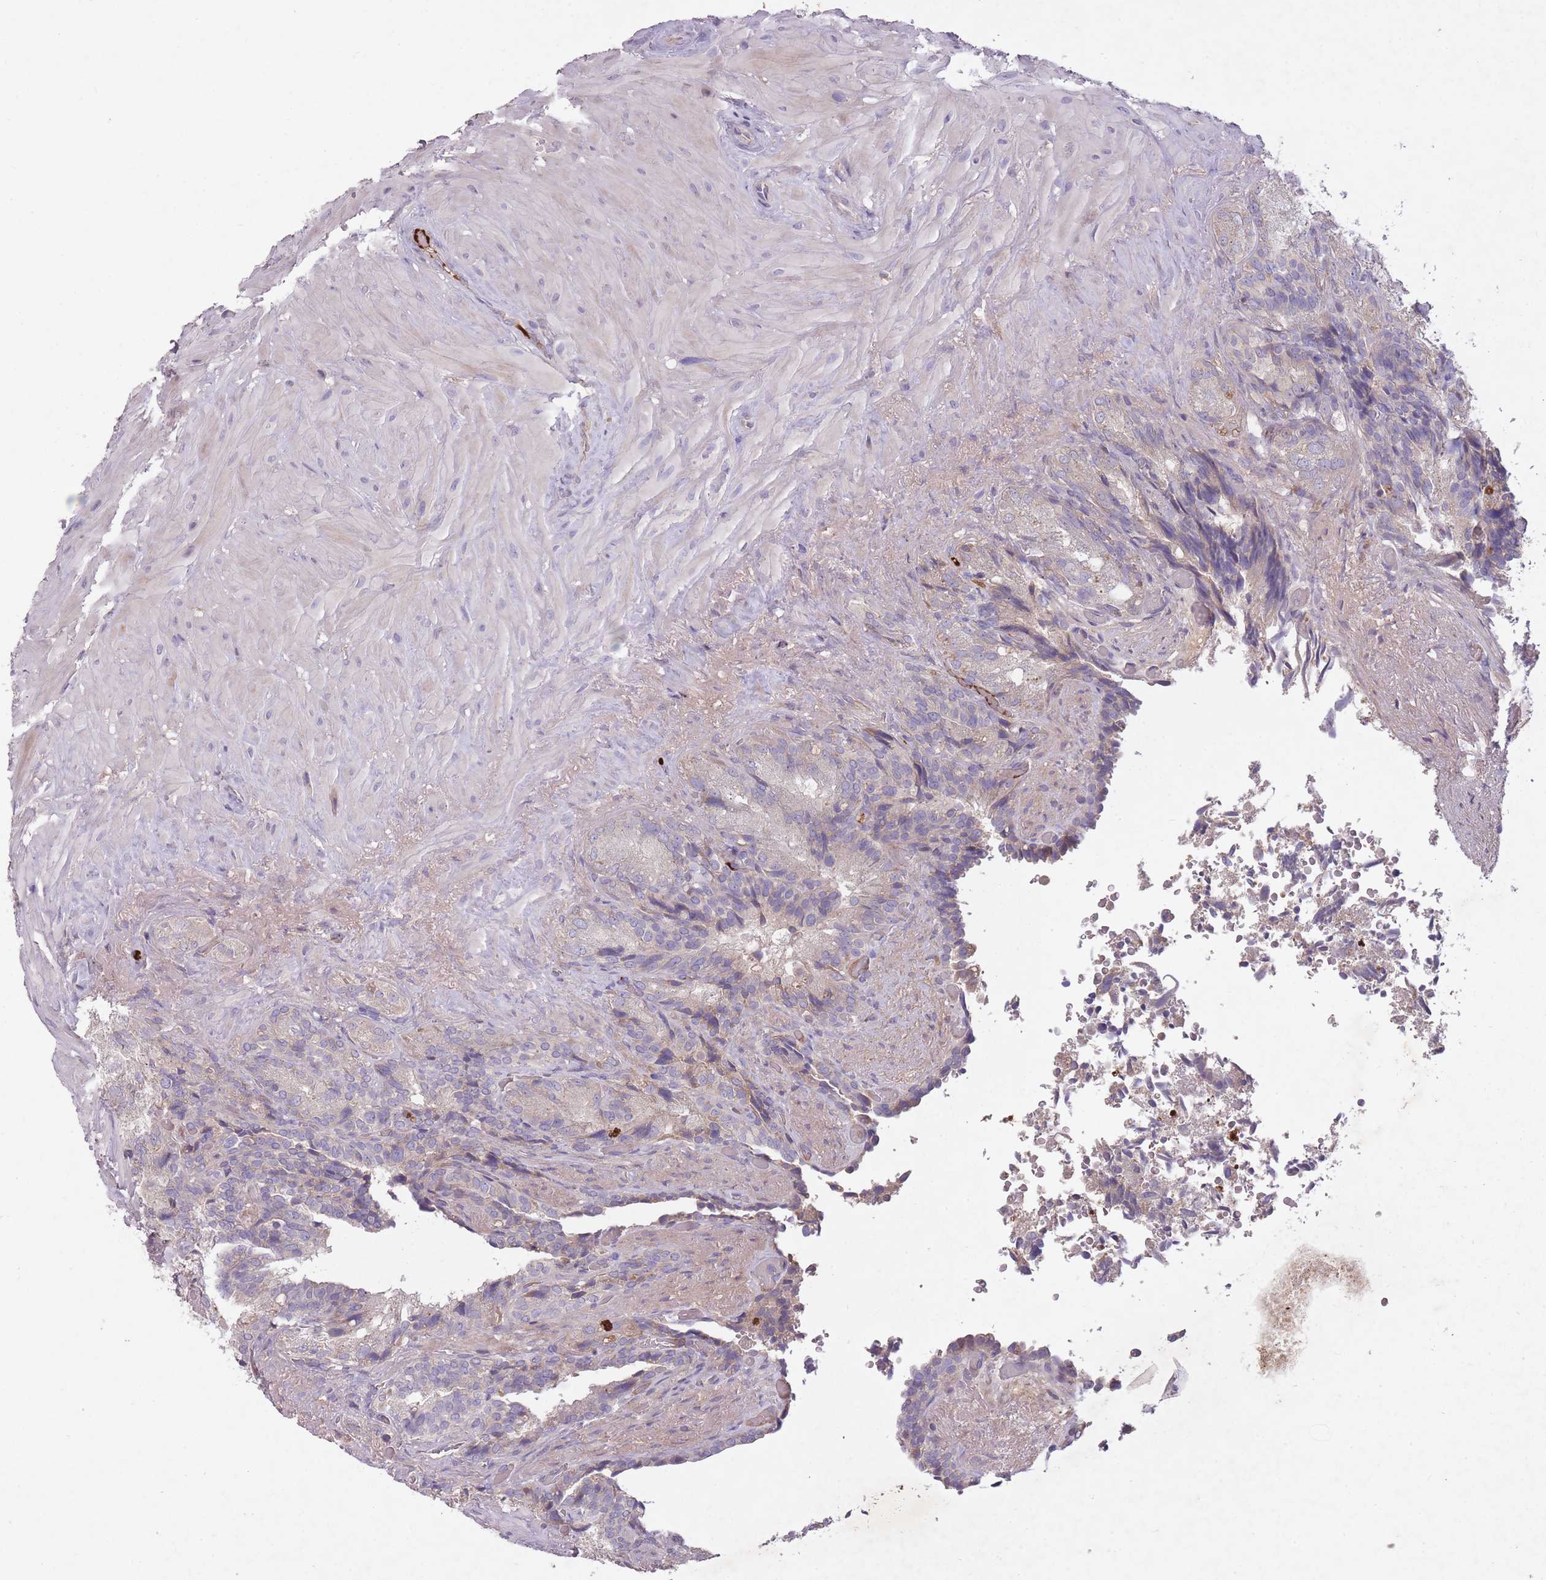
{"staining": {"intensity": "negative", "quantity": "none", "location": "none"}, "tissue": "seminal vesicle", "cell_type": "Glandular cells", "image_type": "normal", "snomed": [{"axis": "morphology", "description": "Normal tissue, NOS"}, {"axis": "topography", "description": "Seminal veicle"}], "caption": "Immunohistochemical staining of unremarkable human seminal vesicle exhibits no significant expression in glandular cells.", "gene": "OR2V1", "patient": {"sex": "male", "age": 63}}